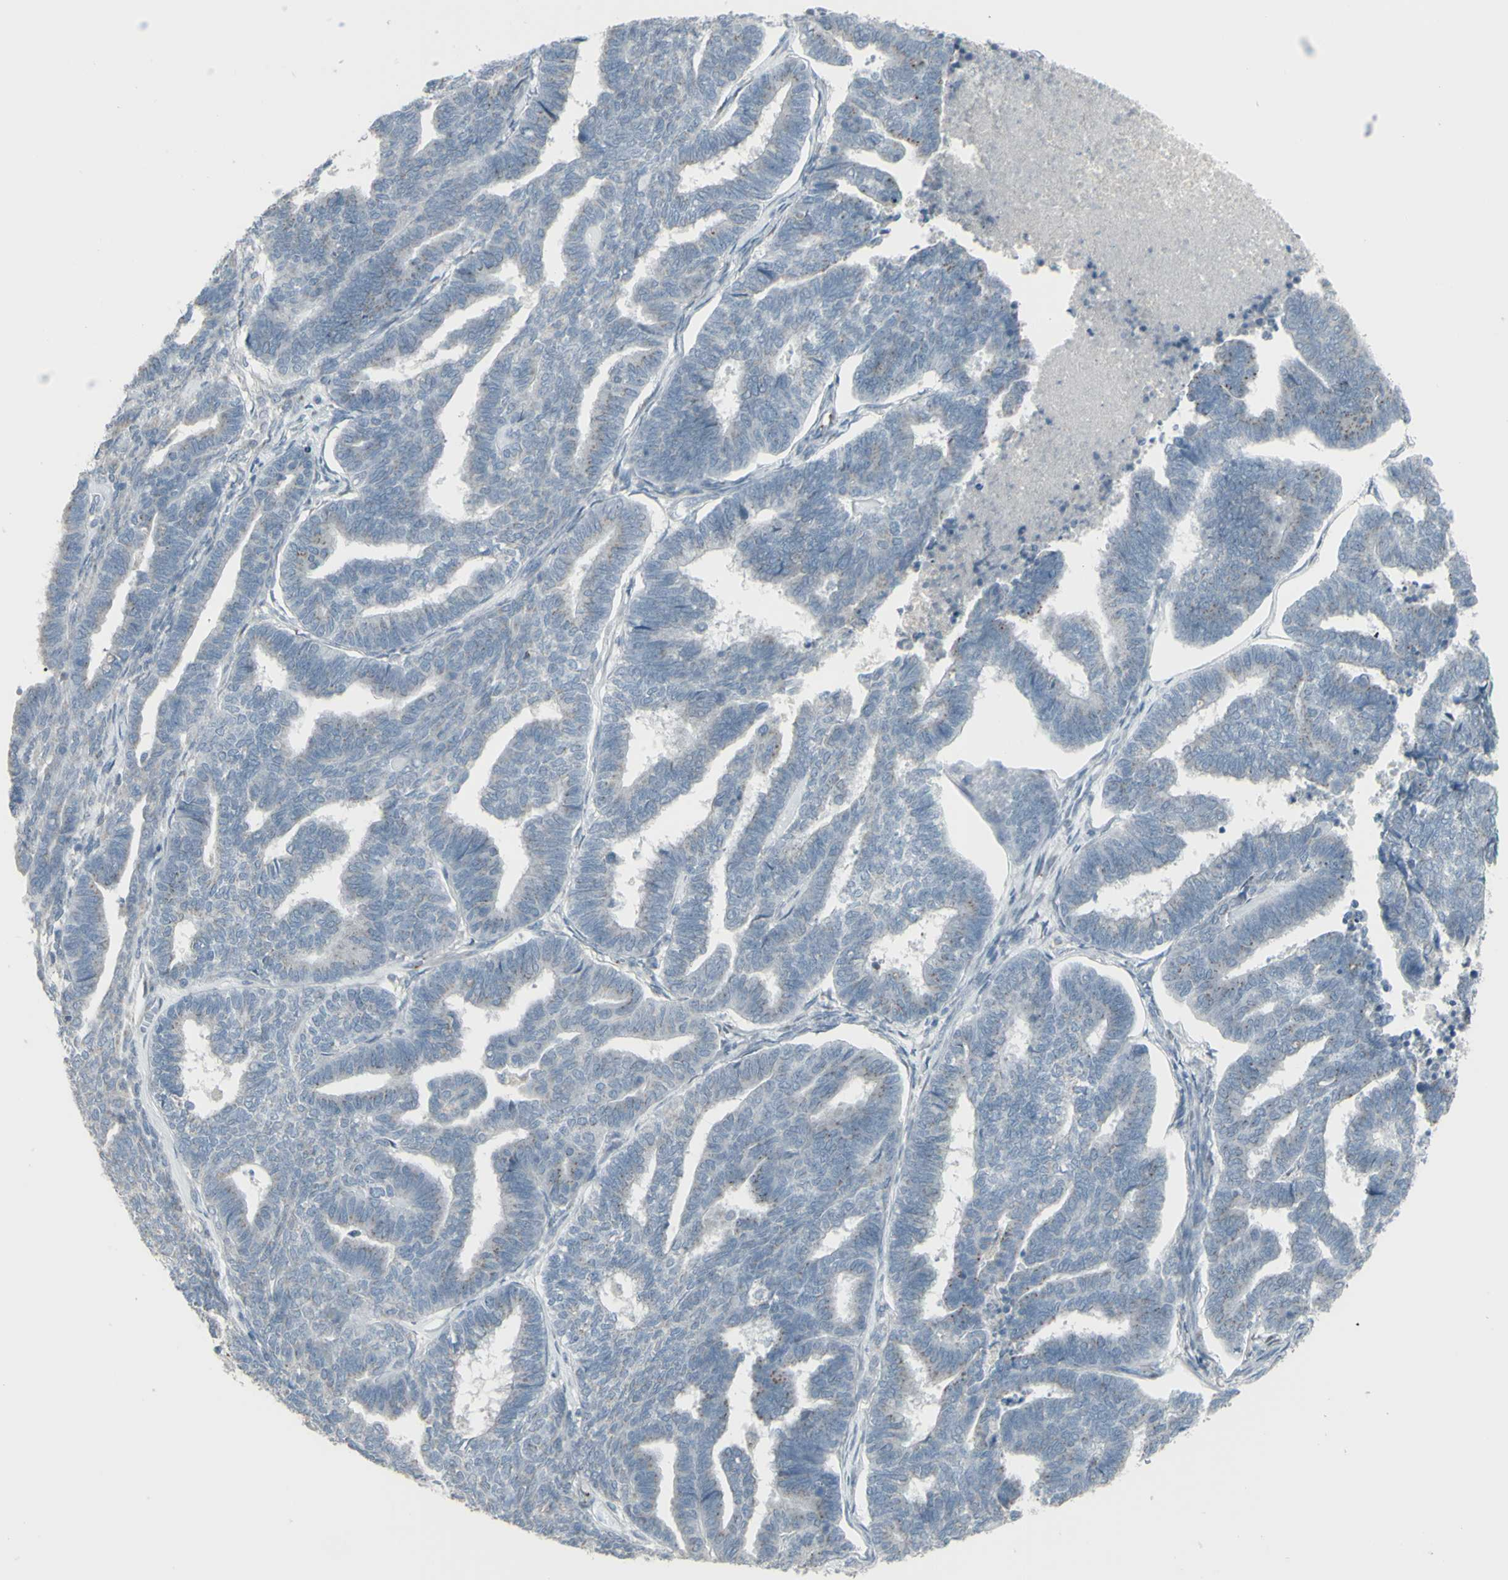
{"staining": {"intensity": "weak", "quantity": "<25%", "location": "cytoplasmic/membranous"}, "tissue": "endometrial cancer", "cell_type": "Tumor cells", "image_type": "cancer", "snomed": [{"axis": "morphology", "description": "Adenocarcinoma, NOS"}, {"axis": "topography", "description": "Endometrium"}], "caption": "Tumor cells show no significant protein expression in endometrial cancer (adenocarcinoma).", "gene": "CD79B", "patient": {"sex": "female", "age": 70}}